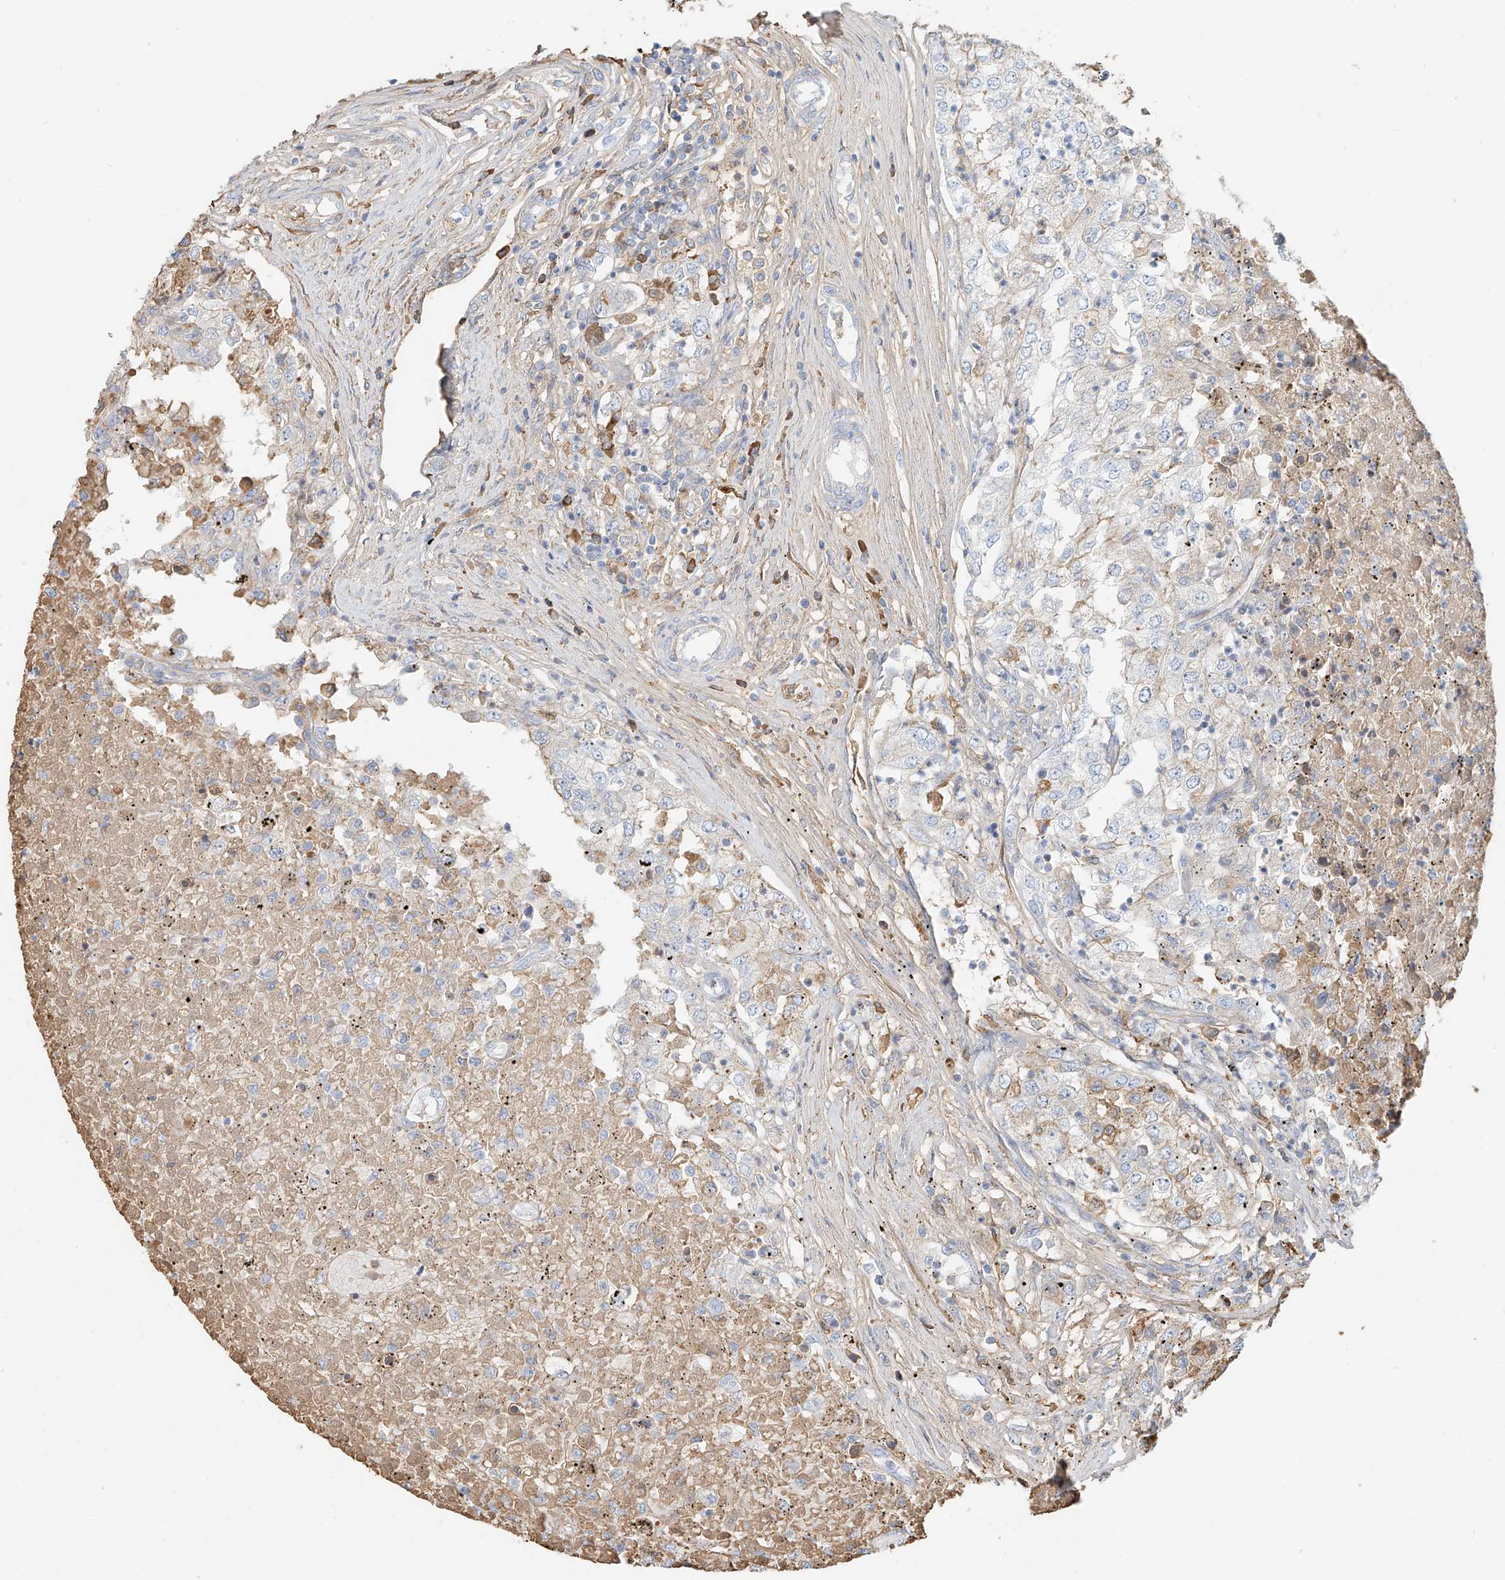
{"staining": {"intensity": "weak", "quantity": "<25%", "location": "cytoplasmic/membranous"}, "tissue": "renal cancer", "cell_type": "Tumor cells", "image_type": "cancer", "snomed": [{"axis": "morphology", "description": "Adenocarcinoma, NOS"}, {"axis": "topography", "description": "Kidney"}], "caption": "DAB (3,3'-diaminobenzidine) immunohistochemical staining of renal cancer exhibits no significant positivity in tumor cells.", "gene": "ZFP30", "patient": {"sex": "female", "age": 54}}